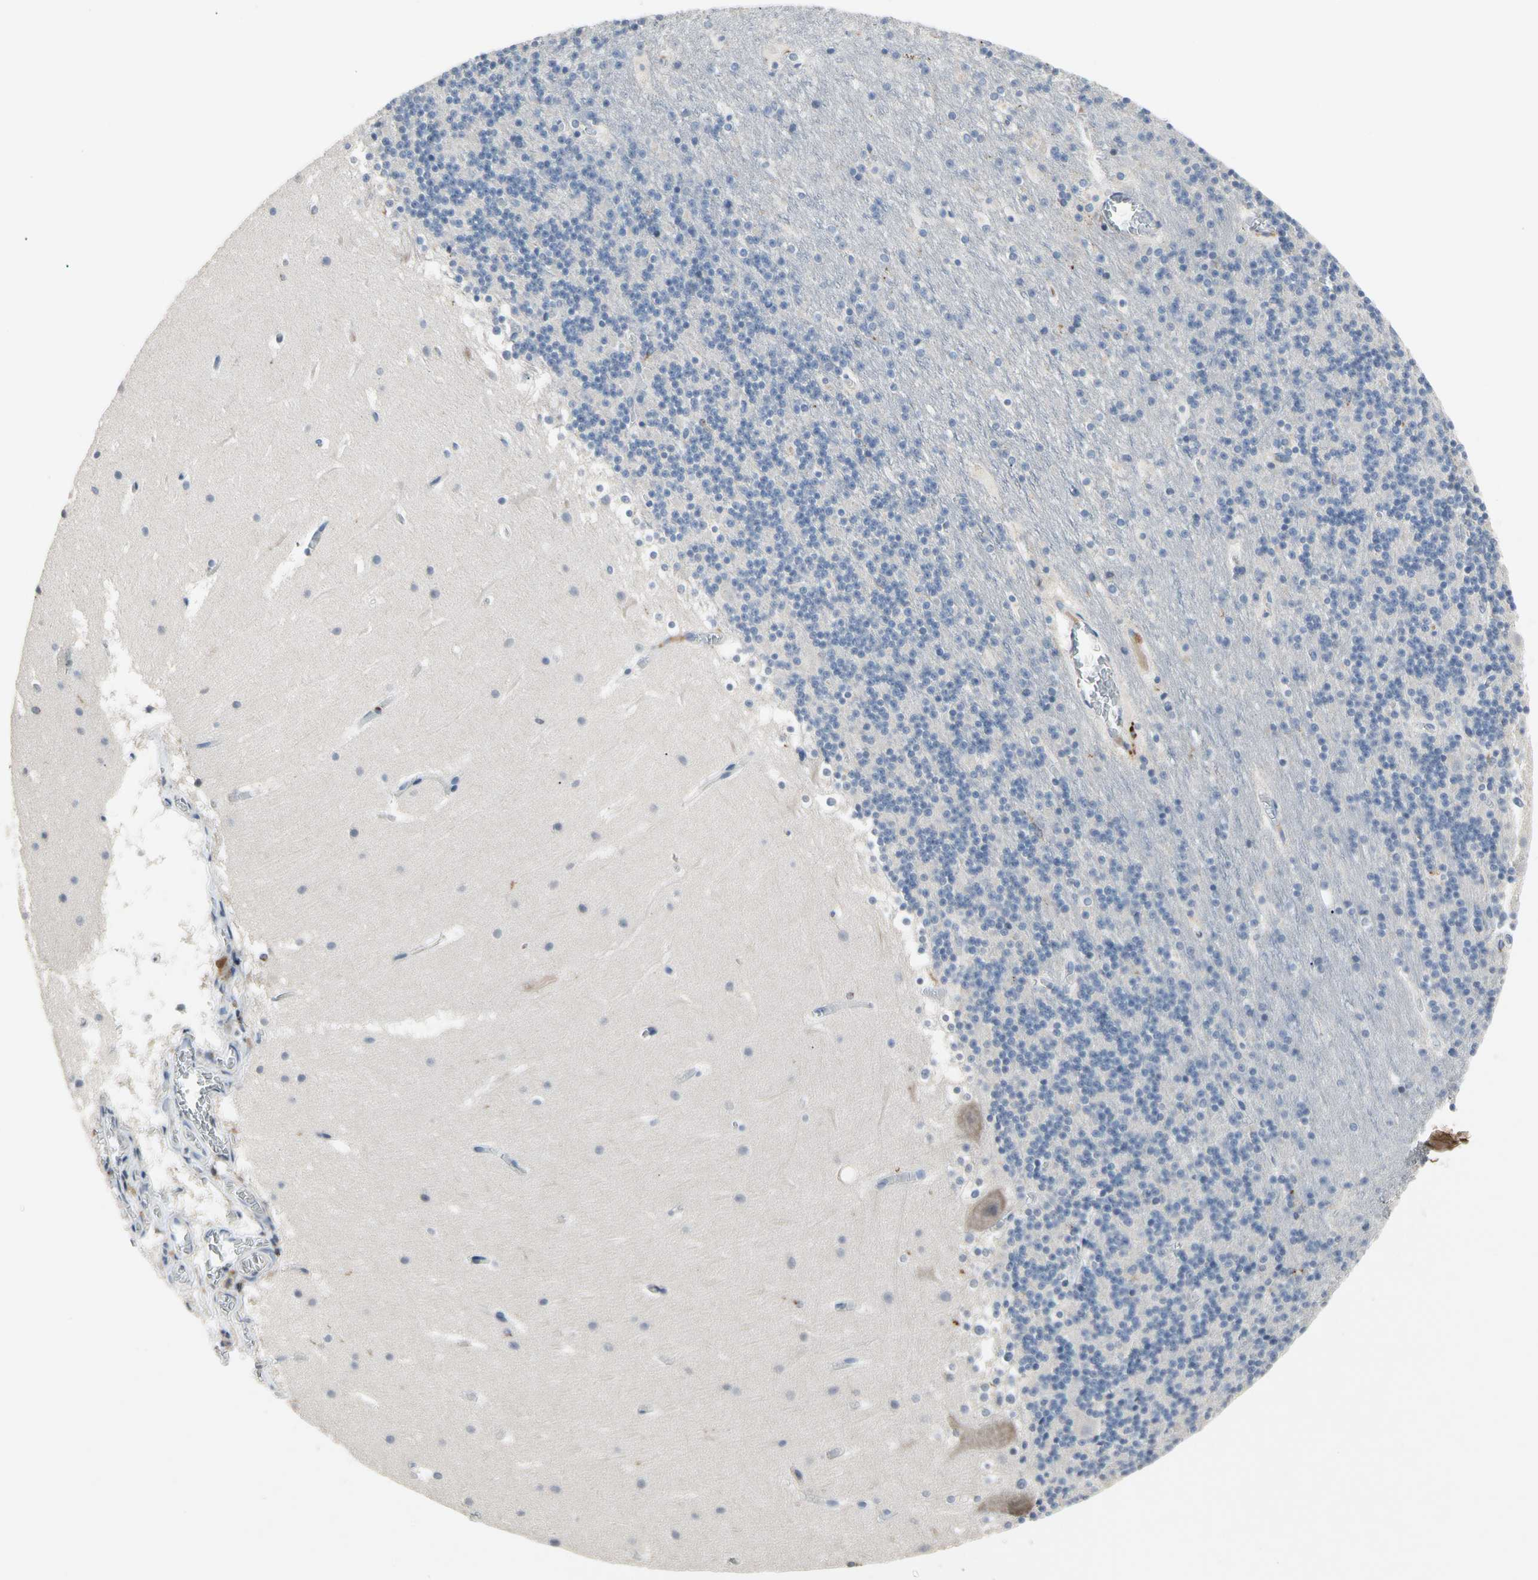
{"staining": {"intensity": "negative", "quantity": "none", "location": "none"}, "tissue": "cerebellum", "cell_type": "Cells in granular layer", "image_type": "normal", "snomed": [{"axis": "morphology", "description": "Normal tissue, NOS"}, {"axis": "topography", "description": "Cerebellum"}], "caption": "The photomicrograph displays no significant positivity in cells in granular layer of cerebellum.", "gene": "ADA2", "patient": {"sex": "male", "age": 45}}